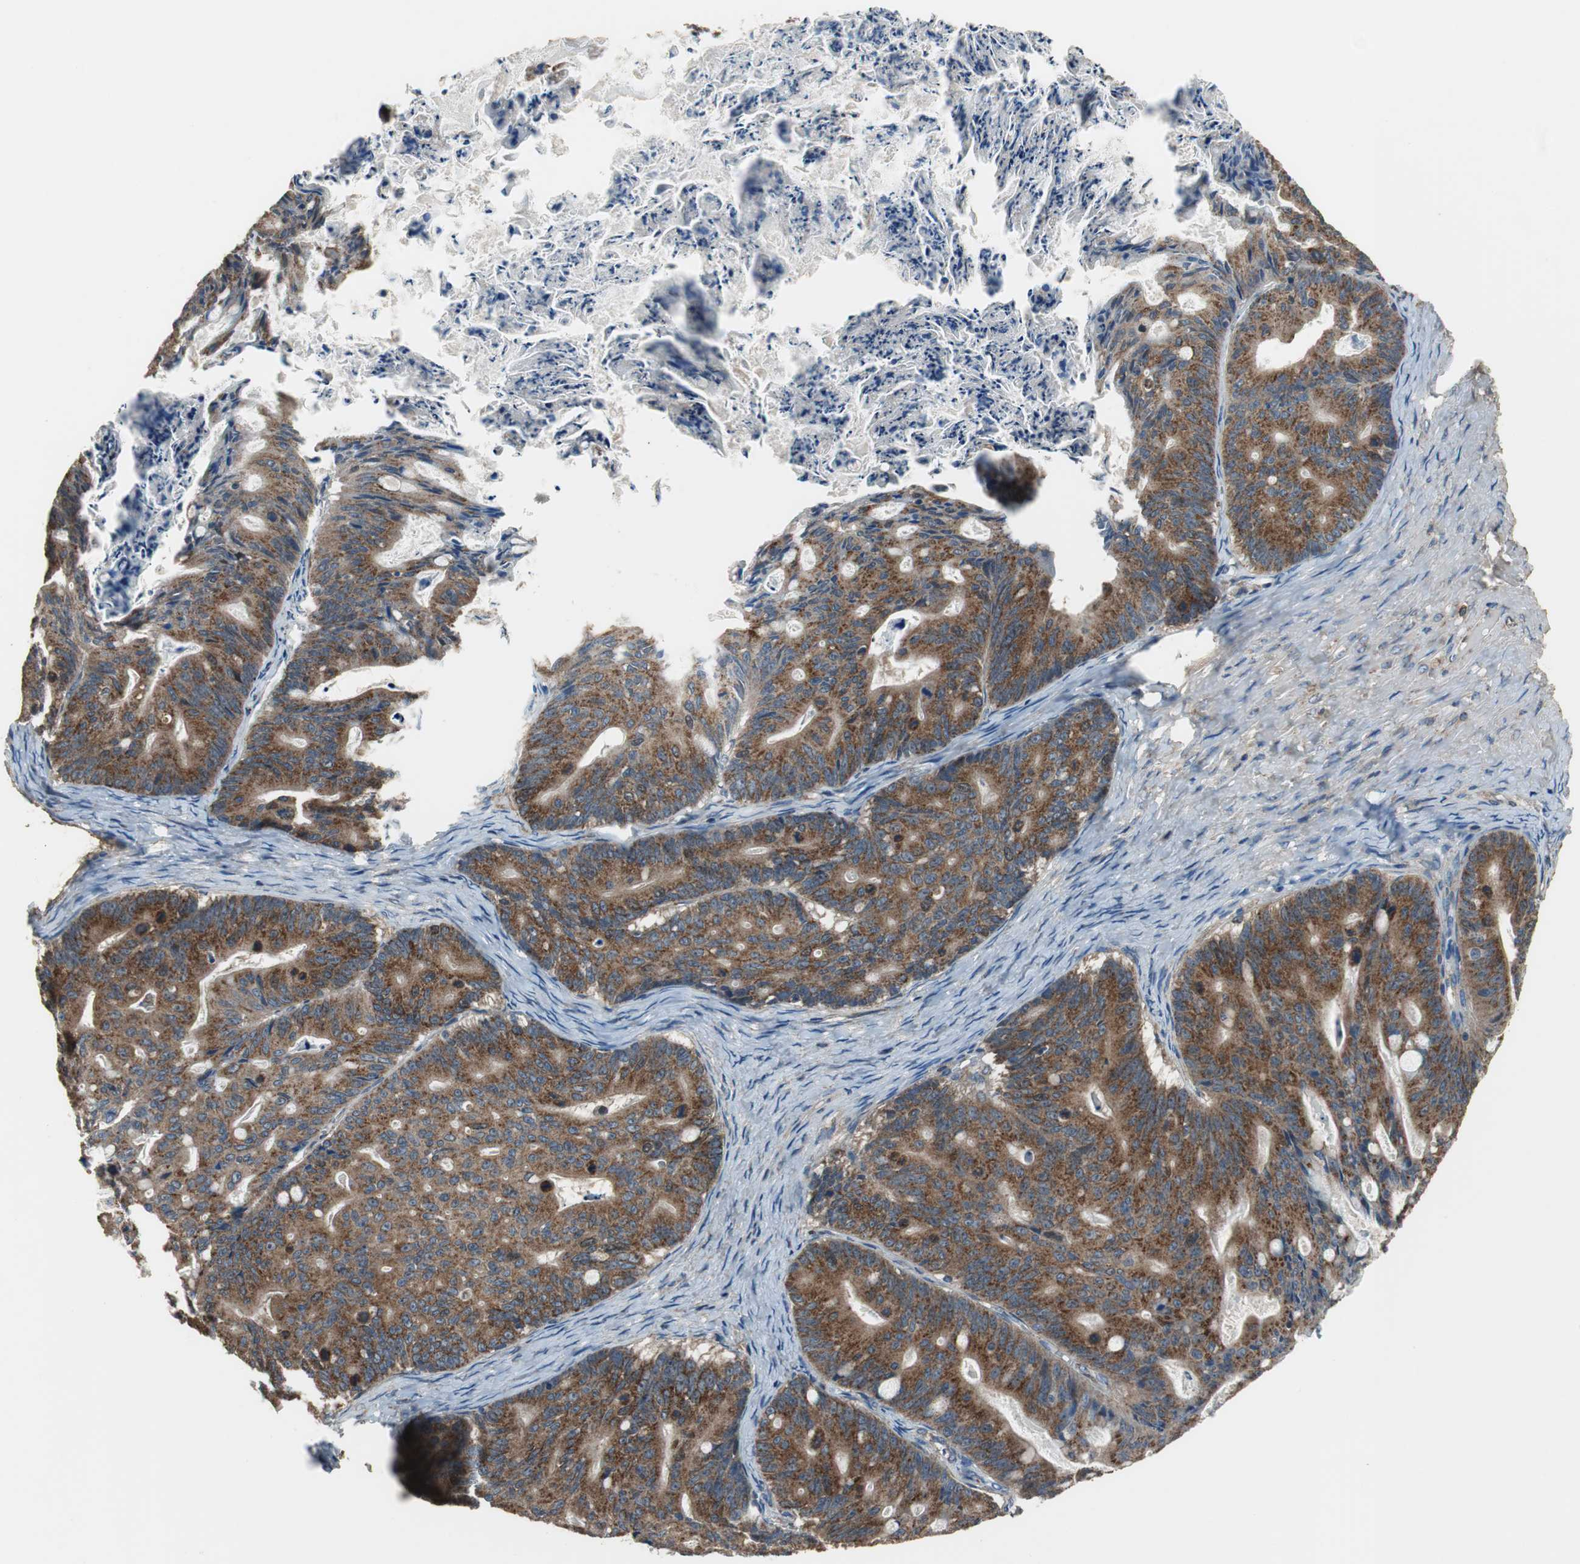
{"staining": {"intensity": "strong", "quantity": ">75%", "location": "cytoplasmic/membranous"}, "tissue": "ovarian cancer", "cell_type": "Tumor cells", "image_type": "cancer", "snomed": [{"axis": "morphology", "description": "Cystadenocarcinoma, mucinous, NOS"}, {"axis": "topography", "description": "Ovary"}], "caption": "Ovarian cancer stained with DAB immunohistochemistry exhibits high levels of strong cytoplasmic/membranous staining in about >75% of tumor cells.", "gene": "PI4KB", "patient": {"sex": "female", "age": 36}}